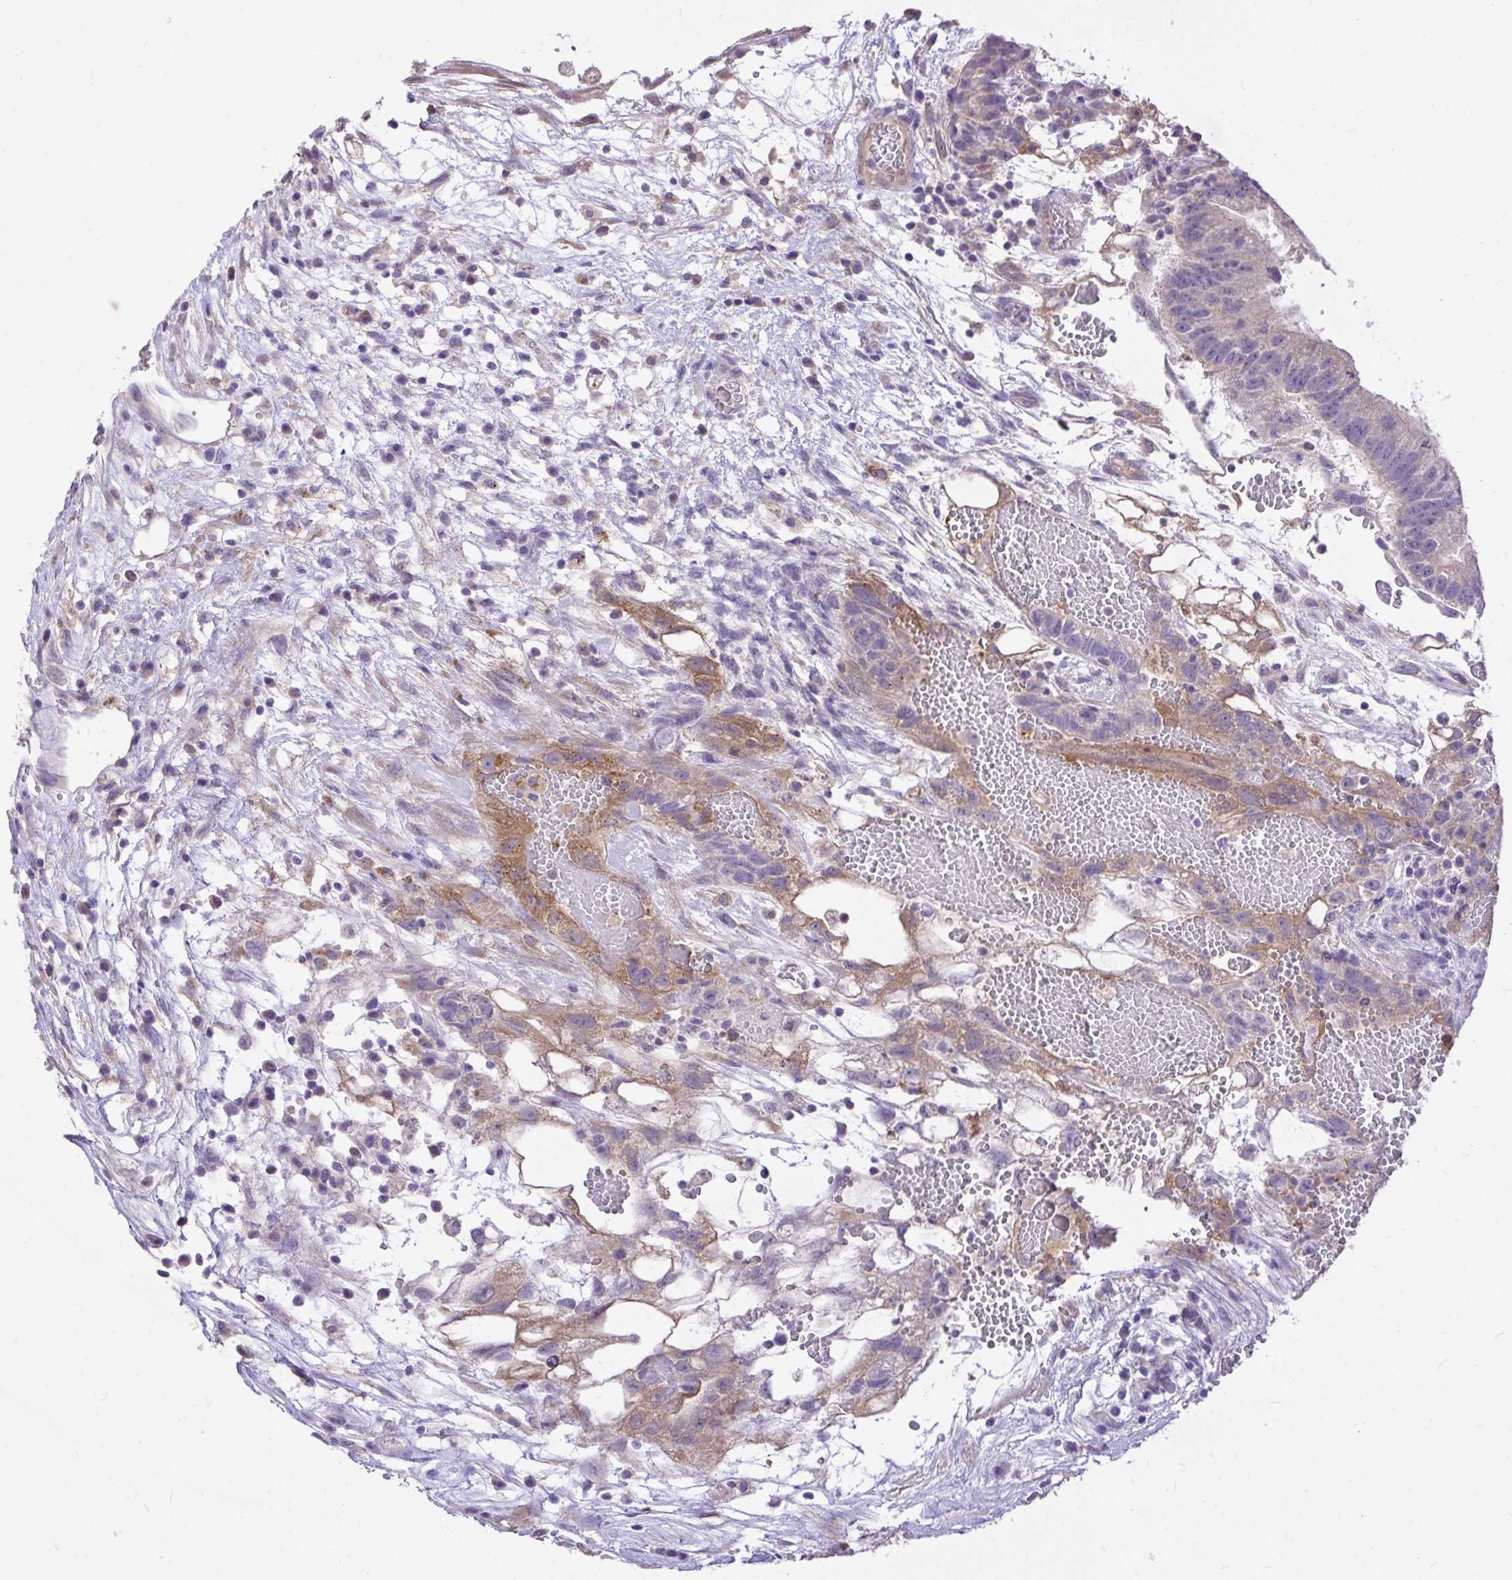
{"staining": {"intensity": "moderate", "quantity": "<25%", "location": "cytoplasmic/membranous"}, "tissue": "testis cancer", "cell_type": "Tumor cells", "image_type": "cancer", "snomed": [{"axis": "morphology", "description": "Normal tissue, NOS"}, {"axis": "morphology", "description": "Carcinoma, Embryonal, NOS"}, {"axis": "topography", "description": "Testis"}], "caption": "Moderate cytoplasmic/membranous staining is seen in about <25% of tumor cells in testis cancer.", "gene": "MPC2", "patient": {"sex": "male", "age": 32}}